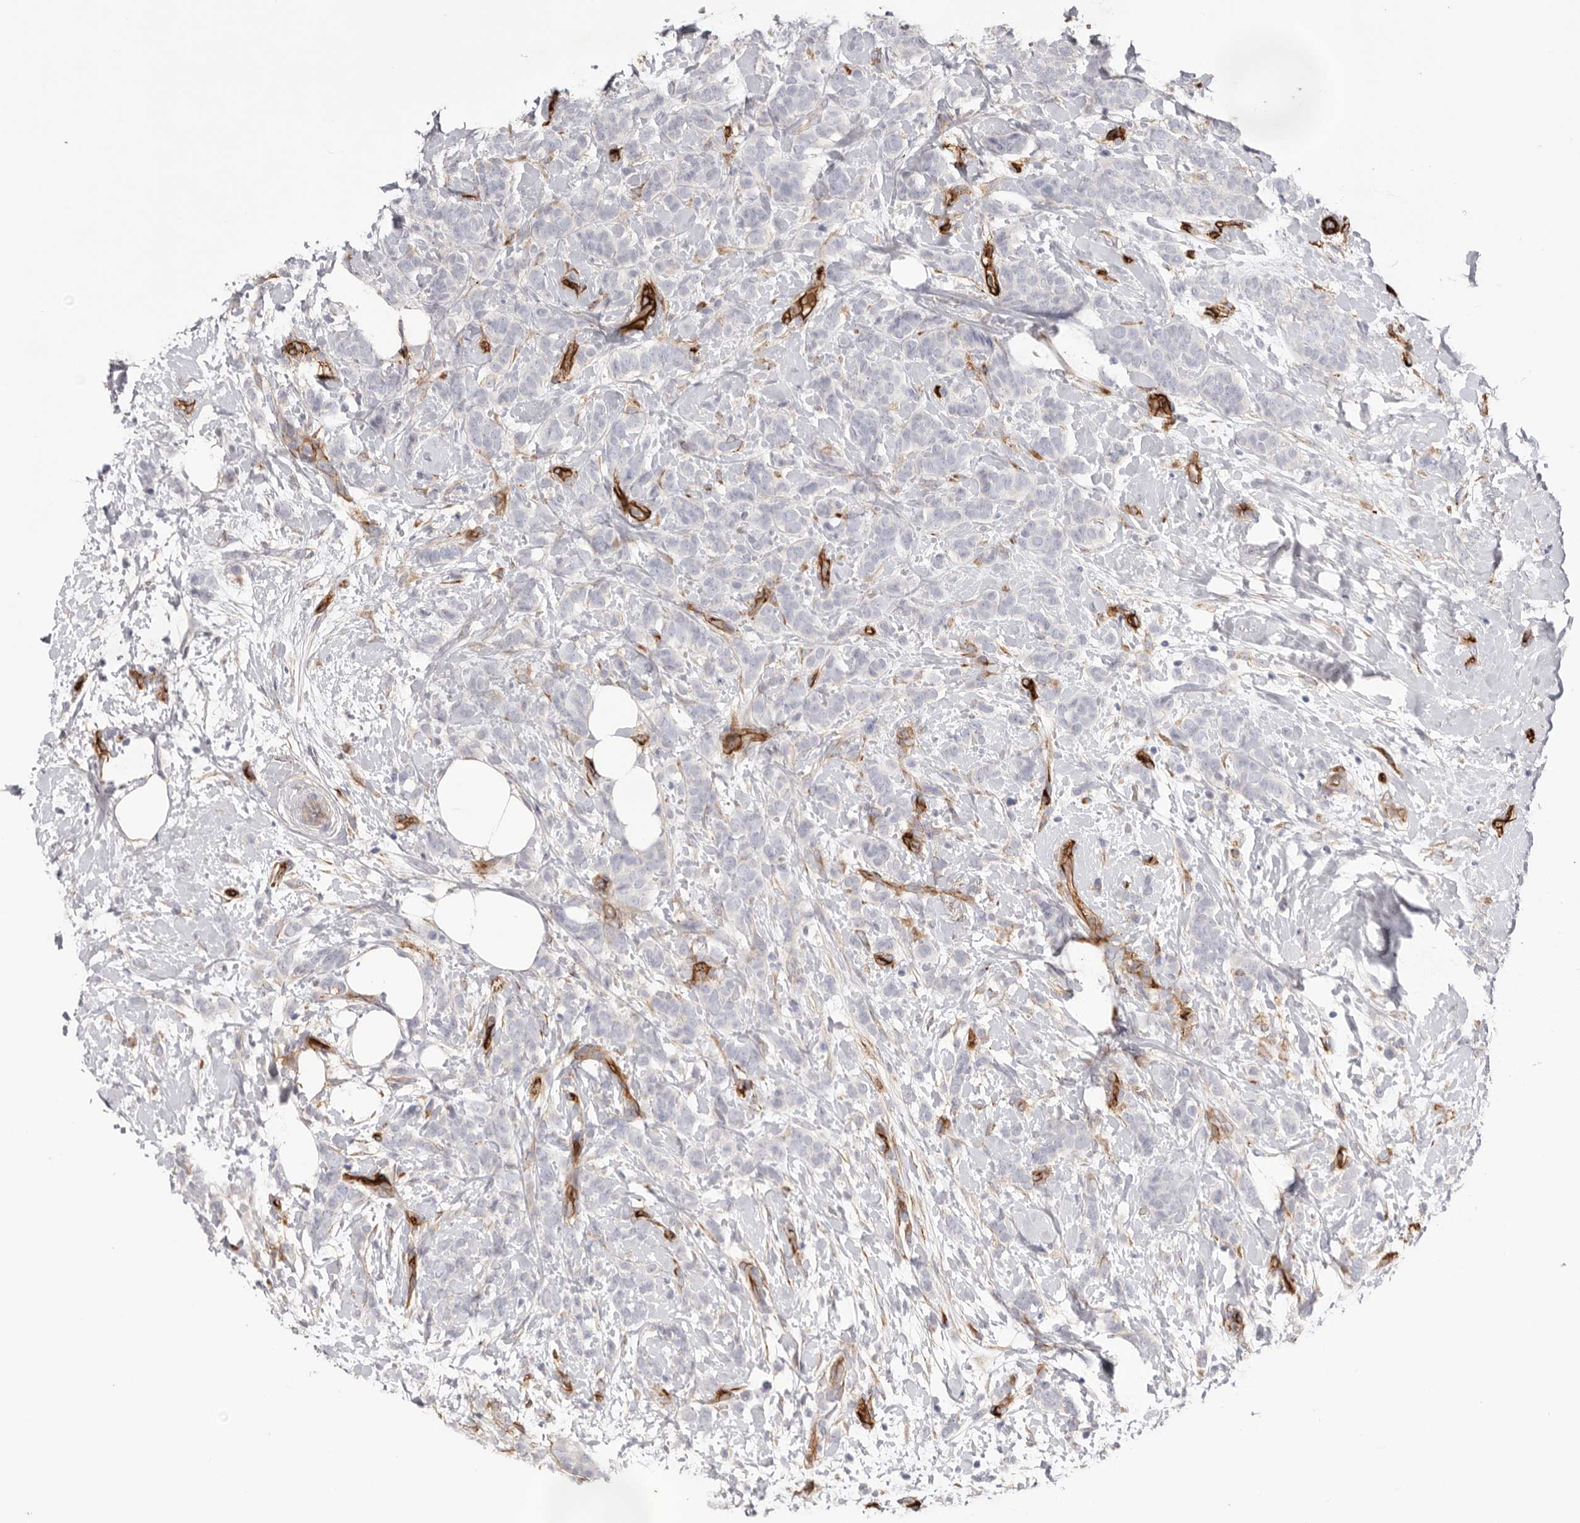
{"staining": {"intensity": "negative", "quantity": "none", "location": "none"}, "tissue": "breast cancer", "cell_type": "Tumor cells", "image_type": "cancer", "snomed": [{"axis": "morphology", "description": "Lobular carcinoma, in situ"}, {"axis": "morphology", "description": "Lobular carcinoma"}, {"axis": "topography", "description": "Breast"}], "caption": "Breast lobular carcinoma stained for a protein using immunohistochemistry reveals no expression tumor cells.", "gene": "LRRC66", "patient": {"sex": "female", "age": 41}}